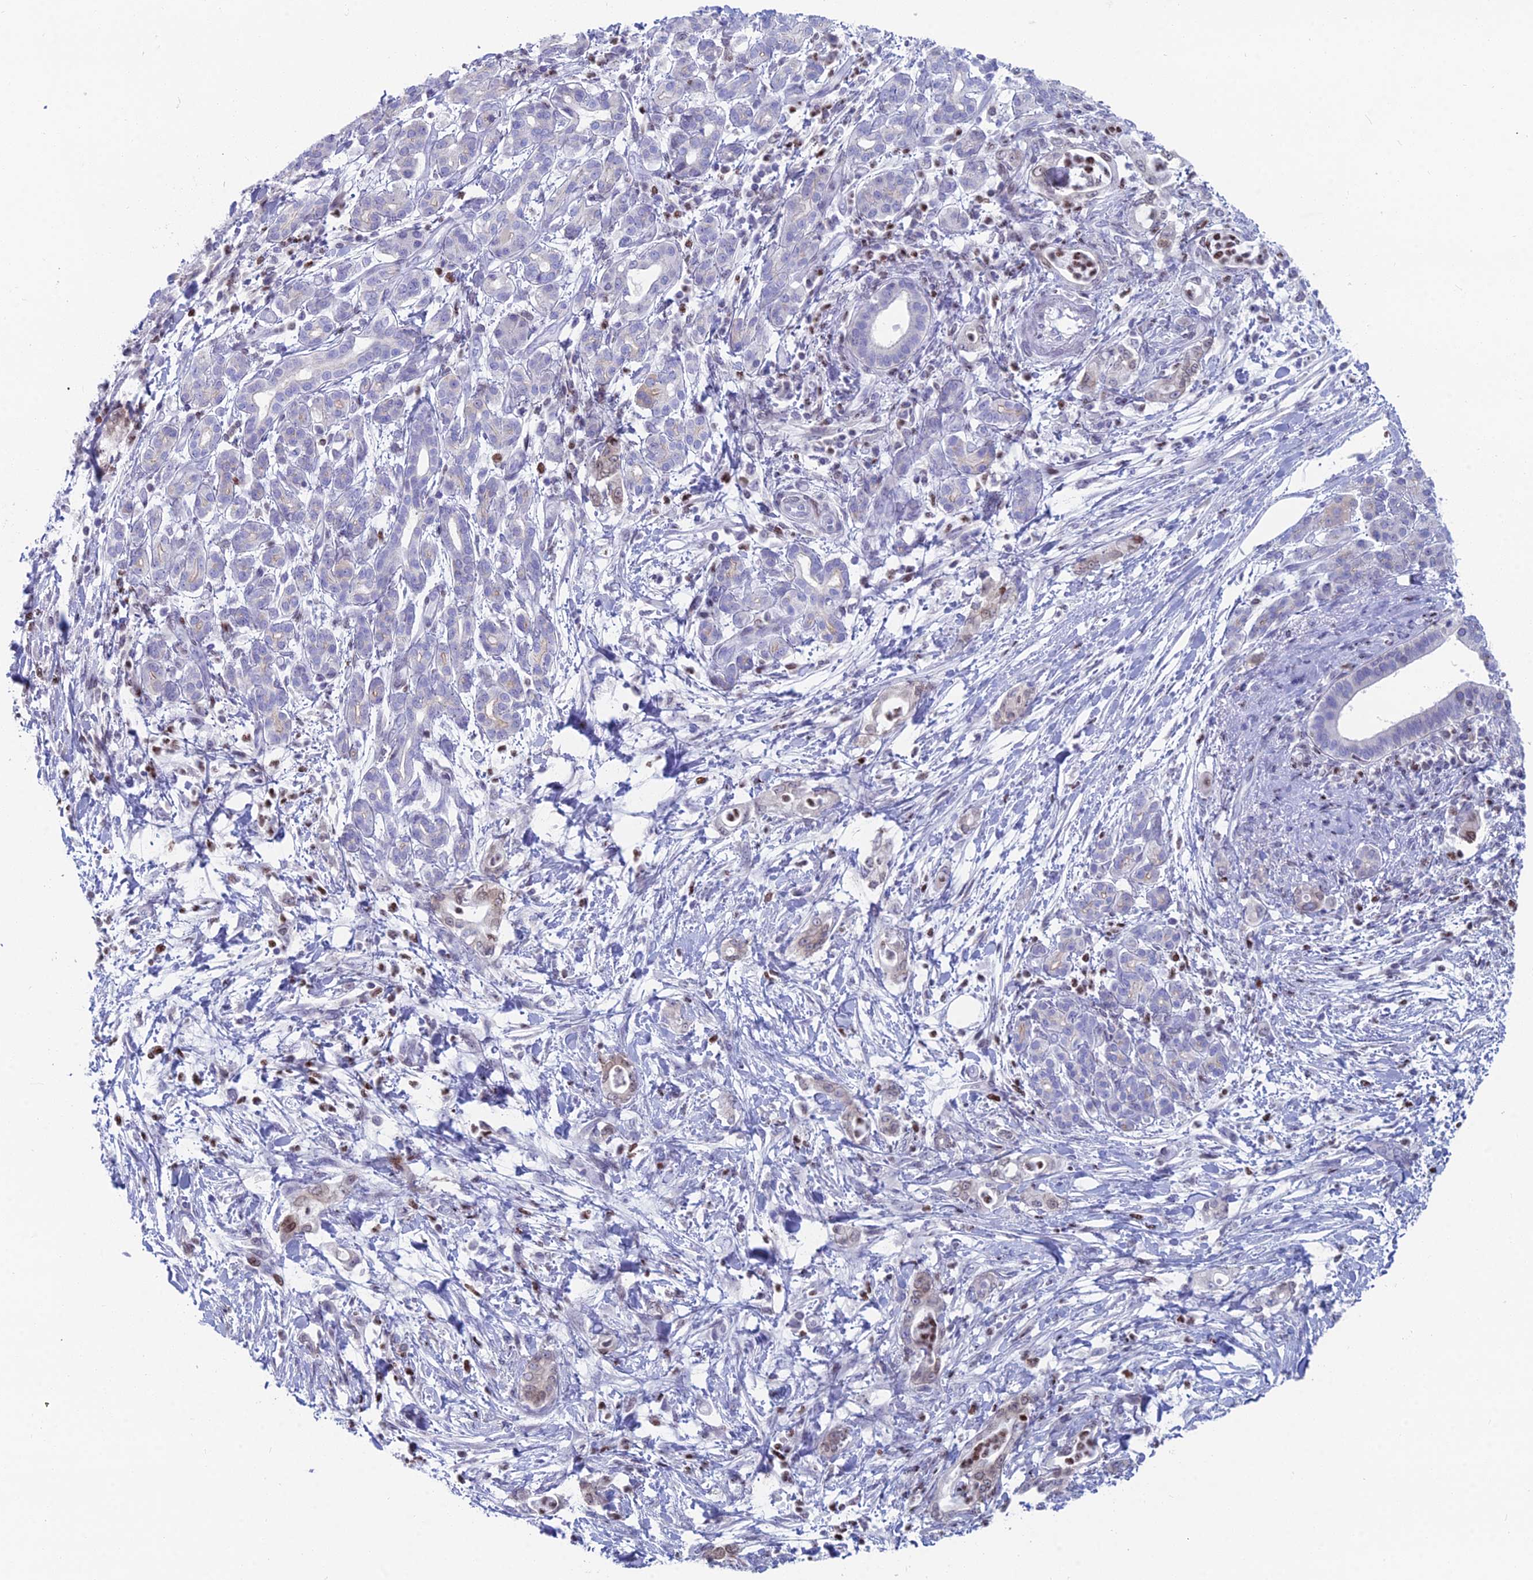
{"staining": {"intensity": "weak", "quantity": "<25%", "location": "nuclear"}, "tissue": "pancreatic cancer", "cell_type": "Tumor cells", "image_type": "cancer", "snomed": [{"axis": "morphology", "description": "Normal tissue, NOS"}, {"axis": "morphology", "description": "Adenocarcinoma, NOS"}, {"axis": "topography", "description": "Pancreas"}], "caption": "Immunohistochemistry histopathology image of pancreatic cancer (adenocarcinoma) stained for a protein (brown), which reveals no expression in tumor cells. (DAB immunohistochemistry with hematoxylin counter stain).", "gene": "CERS6", "patient": {"sex": "female", "age": 55}}